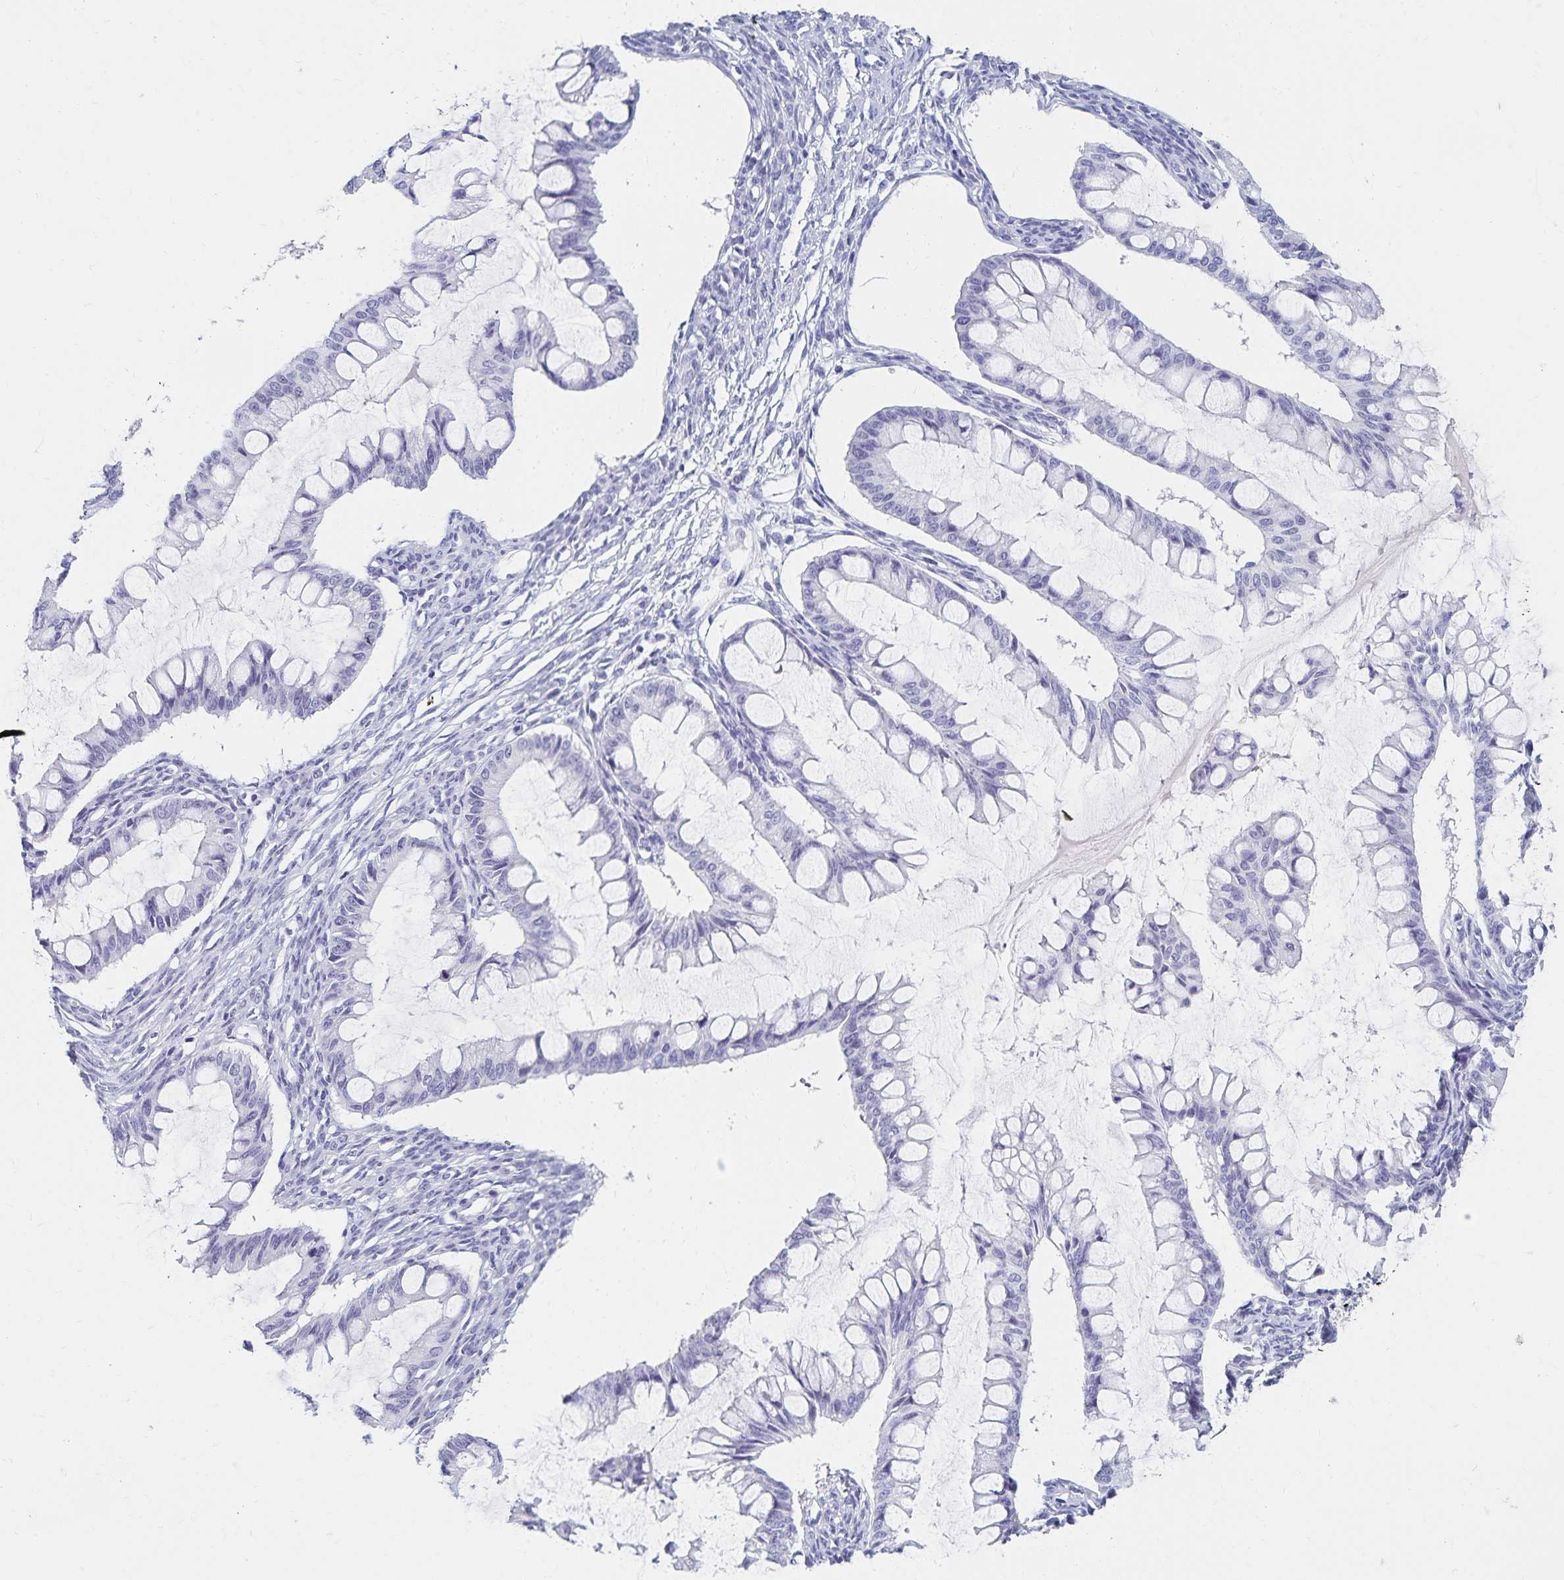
{"staining": {"intensity": "negative", "quantity": "none", "location": "none"}, "tissue": "ovarian cancer", "cell_type": "Tumor cells", "image_type": "cancer", "snomed": [{"axis": "morphology", "description": "Cystadenocarcinoma, mucinous, NOS"}, {"axis": "topography", "description": "Ovary"}], "caption": "There is no significant expression in tumor cells of mucinous cystadenocarcinoma (ovarian).", "gene": "C2orf50", "patient": {"sex": "female", "age": 73}}